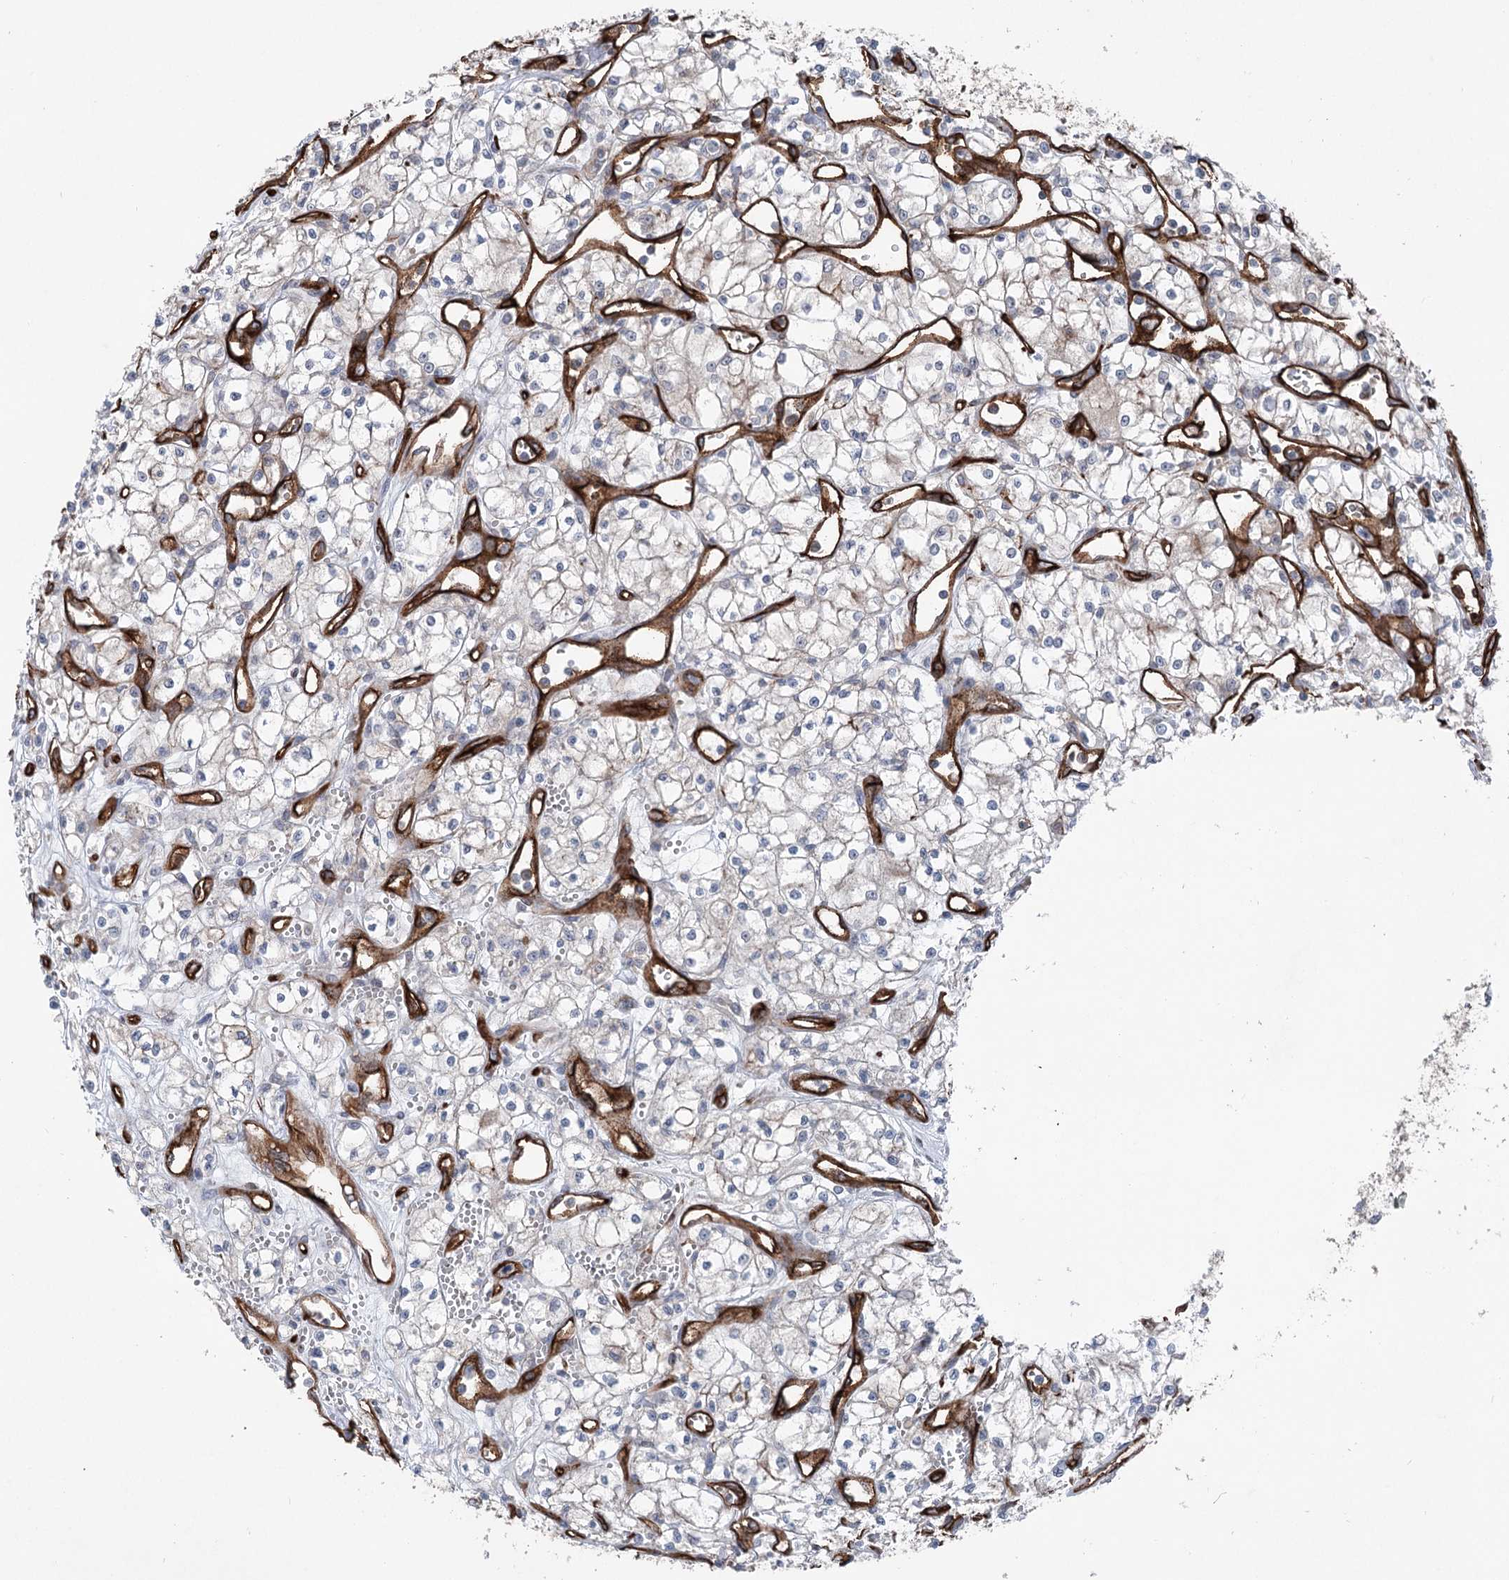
{"staining": {"intensity": "negative", "quantity": "none", "location": "none"}, "tissue": "renal cancer", "cell_type": "Tumor cells", "image_type": "cancer", "snomed": [{"axis": "morphology", "description": "Adenocarcinoma, NOS"}, {"axis": "topography", "description": "Kidney"}], "caption": "An image of human adenocarcinoma (renal) is negative for staining in tumor cells.", "gene": "MTPAP", "patient": {"sex": "male", "age": 59}}